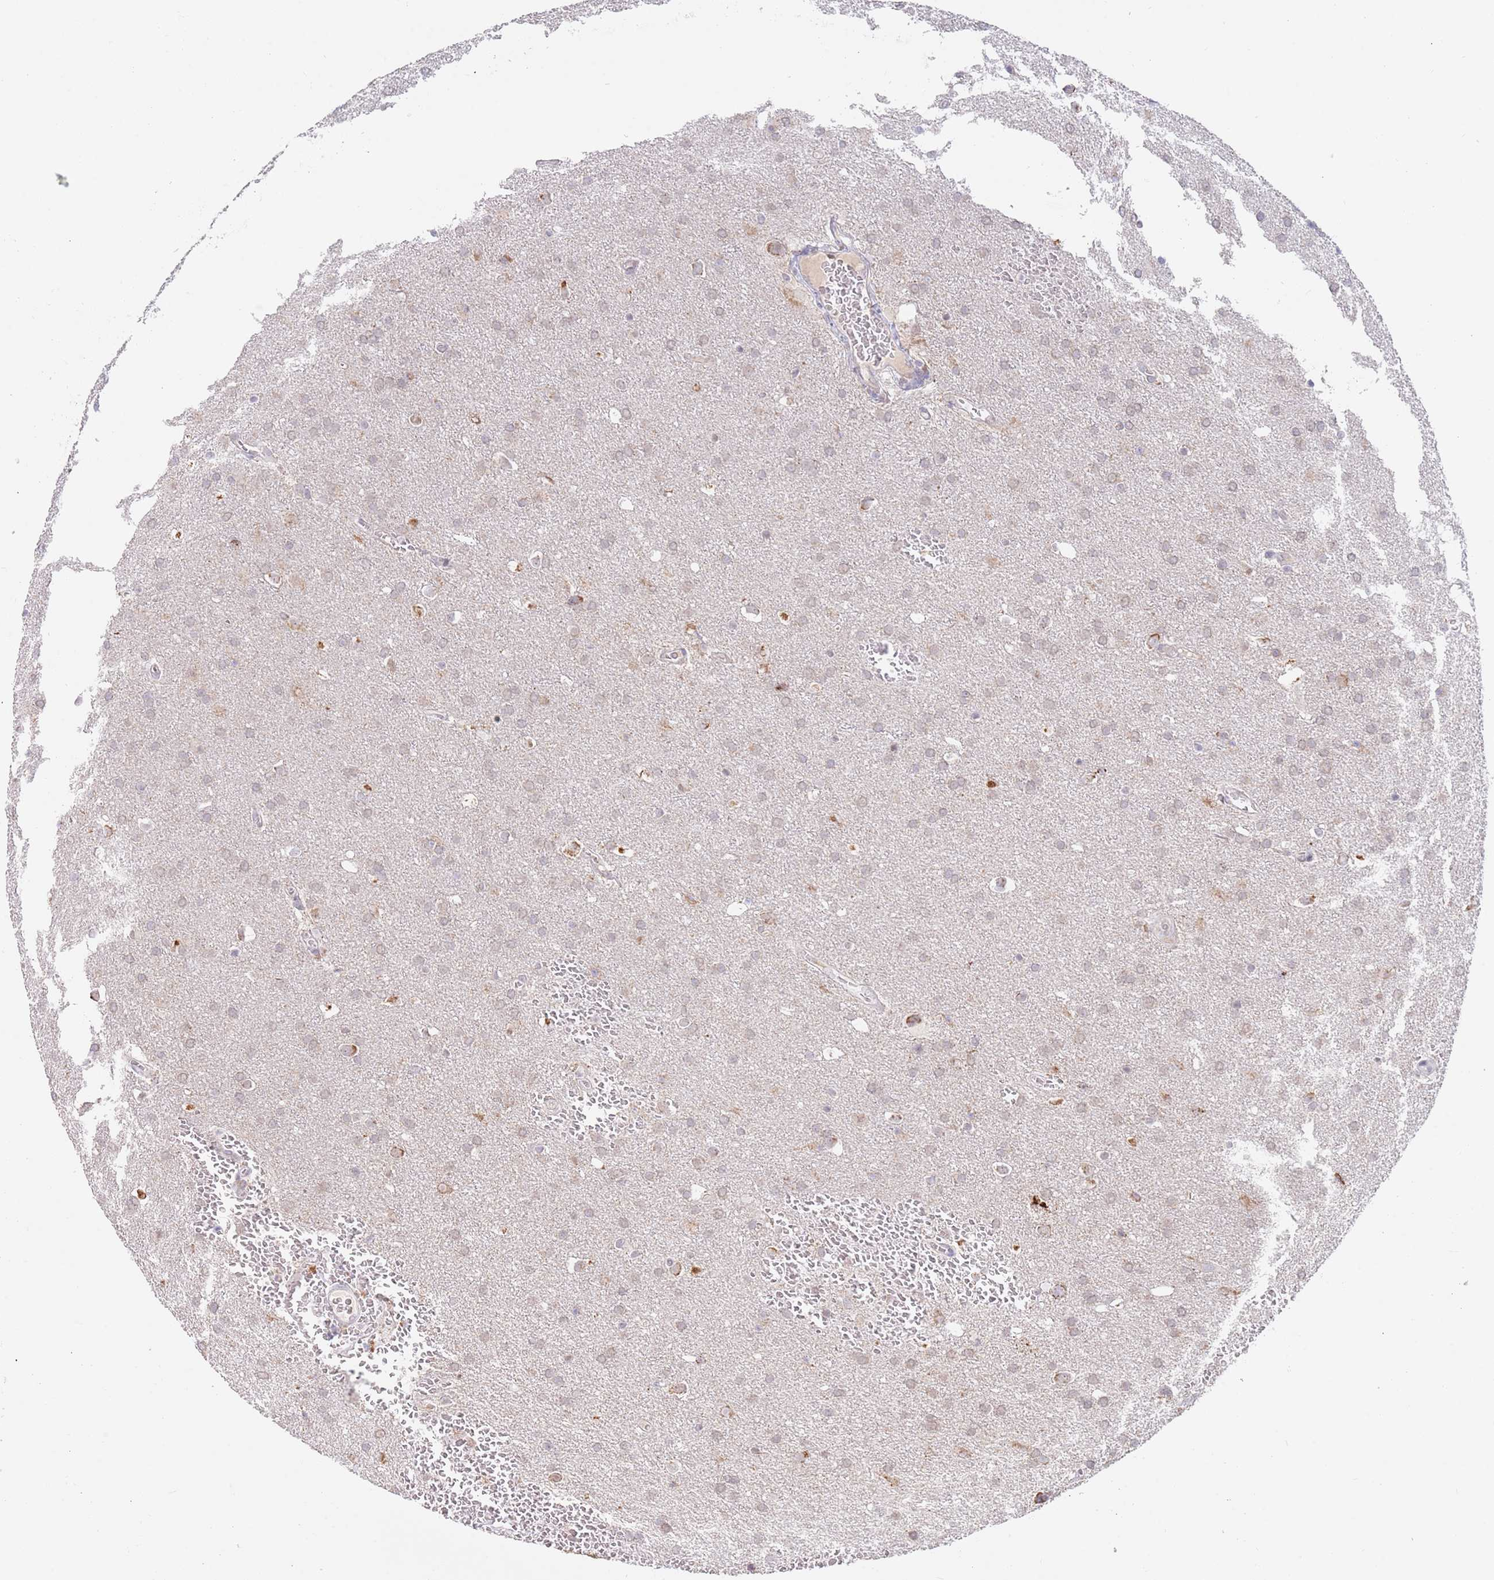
{"staining": {"intensity": "weak", "quantity": "25%-75%", "location": "cytoplasmic/membranous"}, "tissue": "glioma", "cell_type": "Tumor cells", "image_type": "cancer", "snomed": [{"axis": "morphology", "description": "Glioma, malignant, Low grade"}, {"axis": "topography", "description": "Brain"}], "caption": "IHC histopathology image of malignant glioma (low-grade) stained for a protein (brown), which exhibits low levels of weak cytoplasmic/membranous positivity in approximately 25%-75% of tumor cells.", "gene": "TIMM13", "patient": {"sex": "female", "age": 32}}